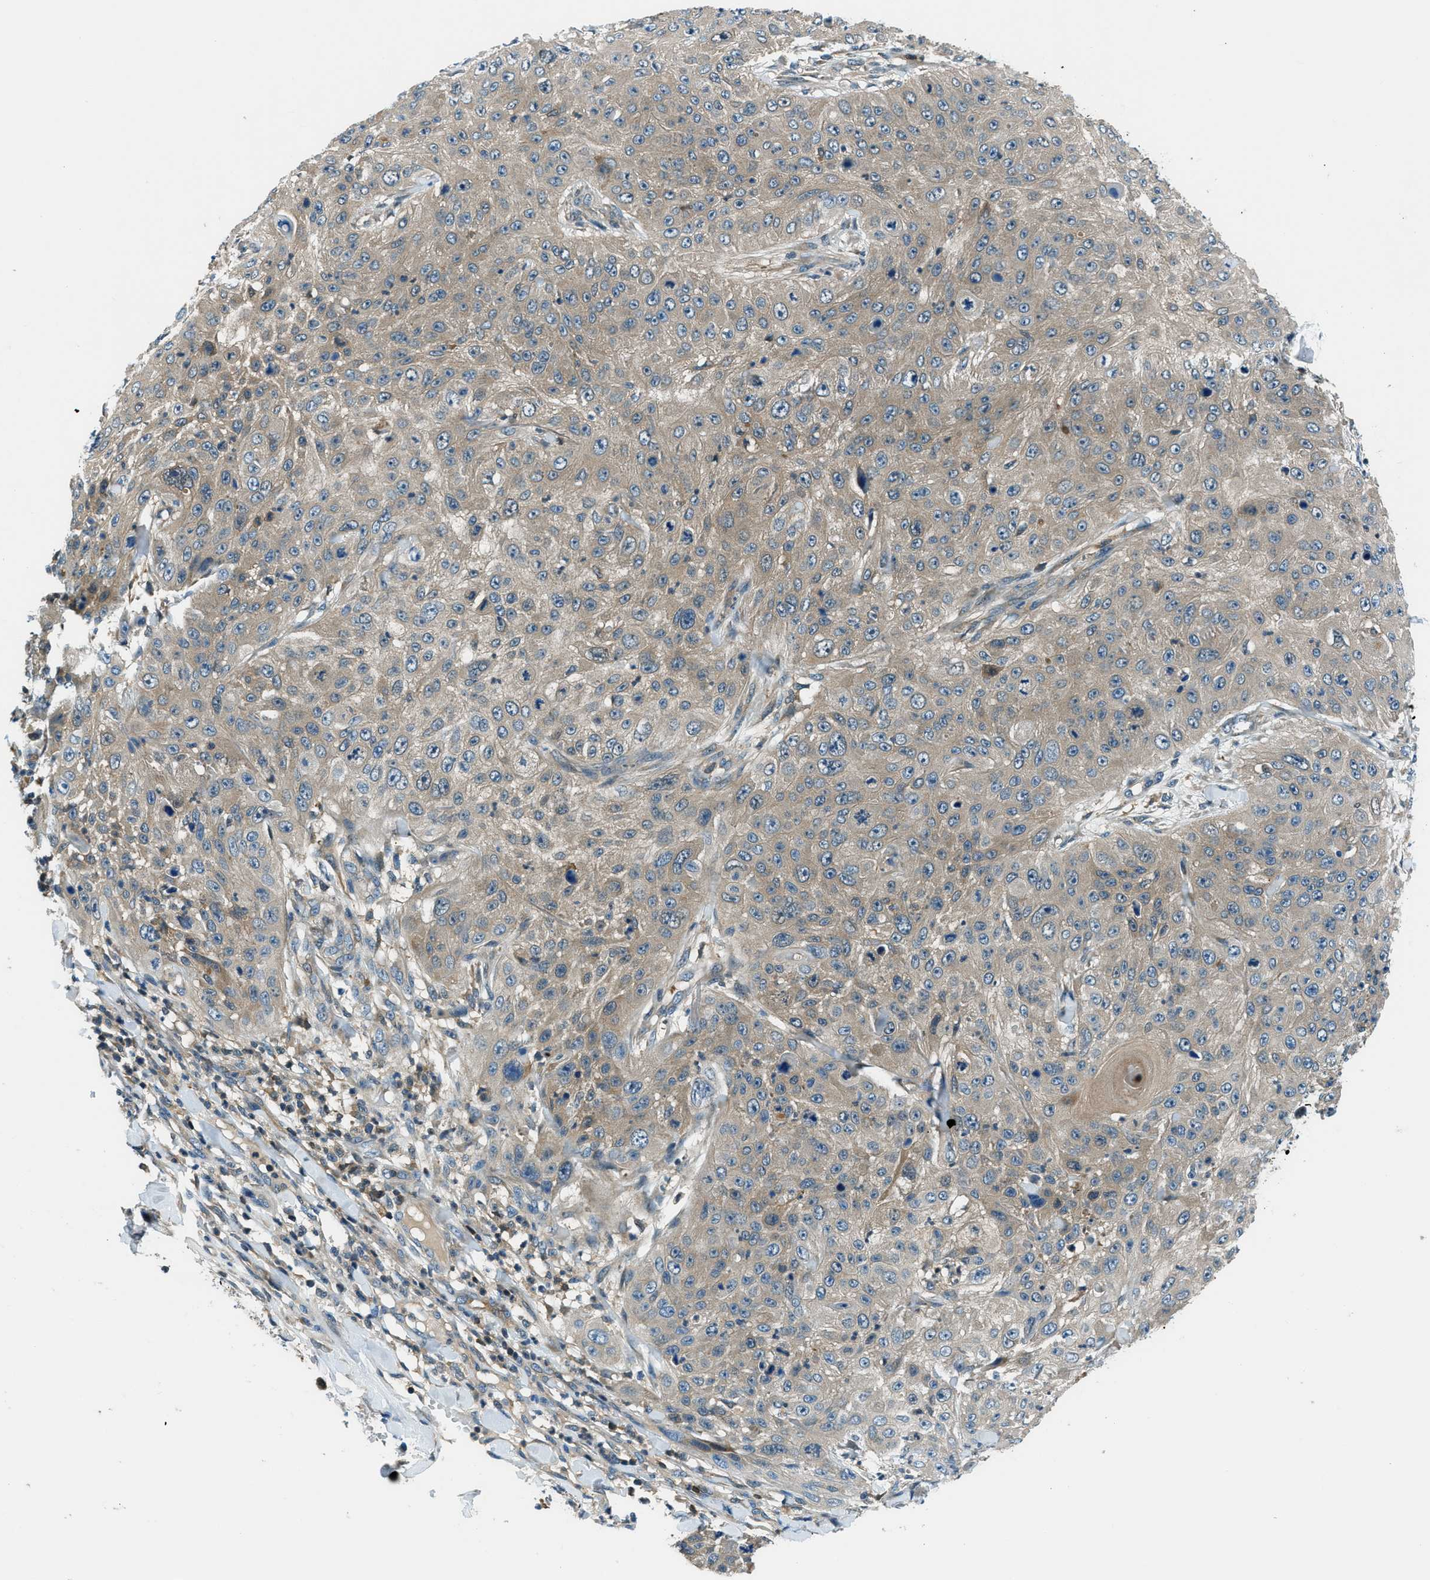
{"staining": {"intensity": "weak", "quantity": ">75%", "location": "cytoplasmic/membranous"}, "tissue": "skin cancer", "cell_type": "Tumor cells", "image_type": "cancer", "snomed": [{"axis": "morphology", "description": "Squamous cell carcinoma, NOS"}, {"axis": "topography", "description": "Skin"}], "caption": "Immunohistochemistry (IHC) micrograph of human squamous cell carcinoma (skin) stained for a protein (brown), which shows low levels of weak cytoplasmic/membranous expression in about >75% of tumor cells.", "gene": "HEBP2", "patient": {"sex": "female", "age": 80}}